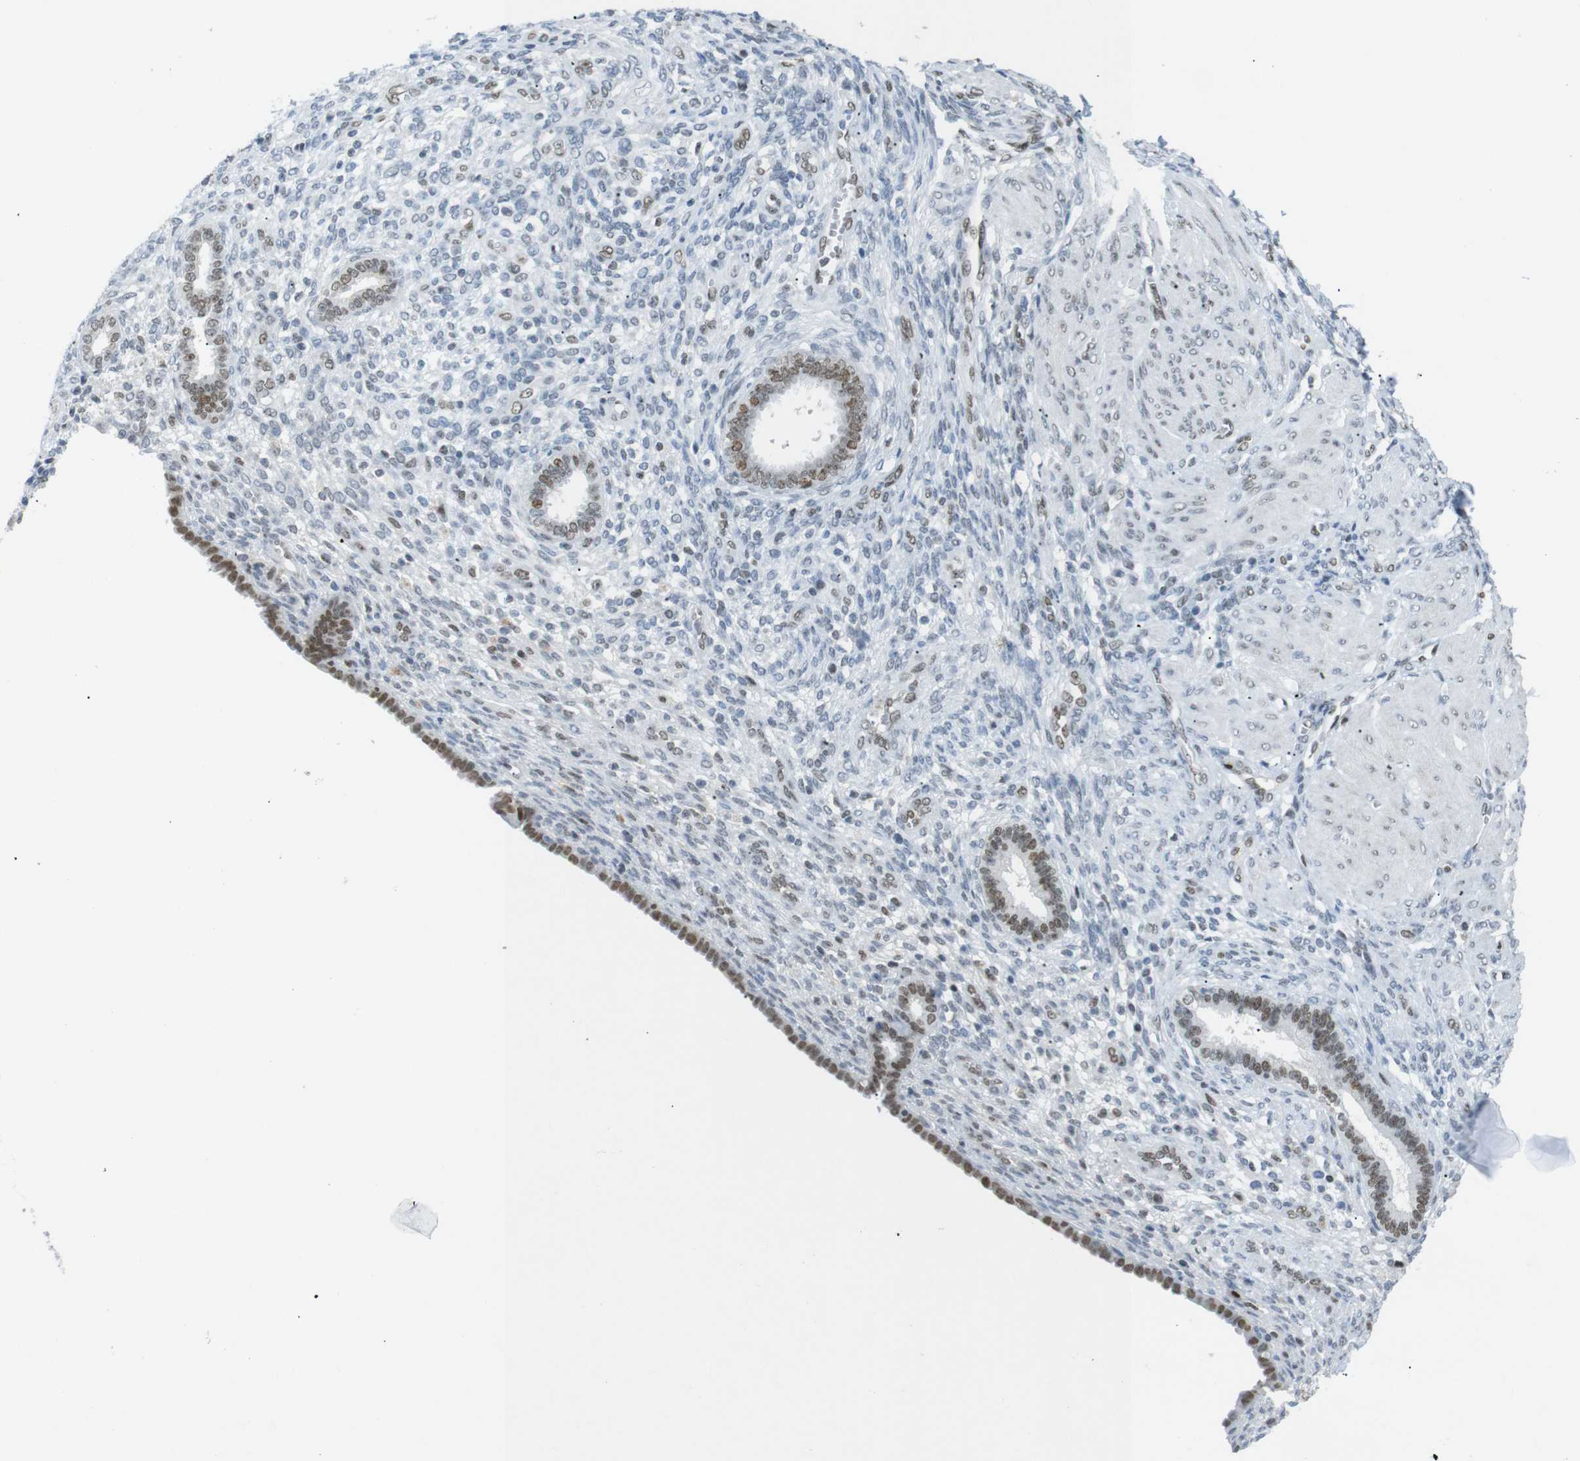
{"staining": {"intensity": "moderate", "quantity": "<25%", "location": "nuclear"}, "tissue": "endometrium", "cell_type": "Cells in endometrial stroma", "image_type": "normal", "snomed": [{"axis": "morphology", "description": "Normal tissue, NOS"}, {"axis": "topography", "description": "Endometrium"}], "caption": "Protein staining demonstrates moderate nuclear expression in about <25% of cells in endometrial stroma in normal endometrium. (DAB (3,3'-diaminobenzidine) IHC with brightfield microscopy, high magnification).", "gene": "RIOX2", "patient": {"sex": "female", "age": 72}}